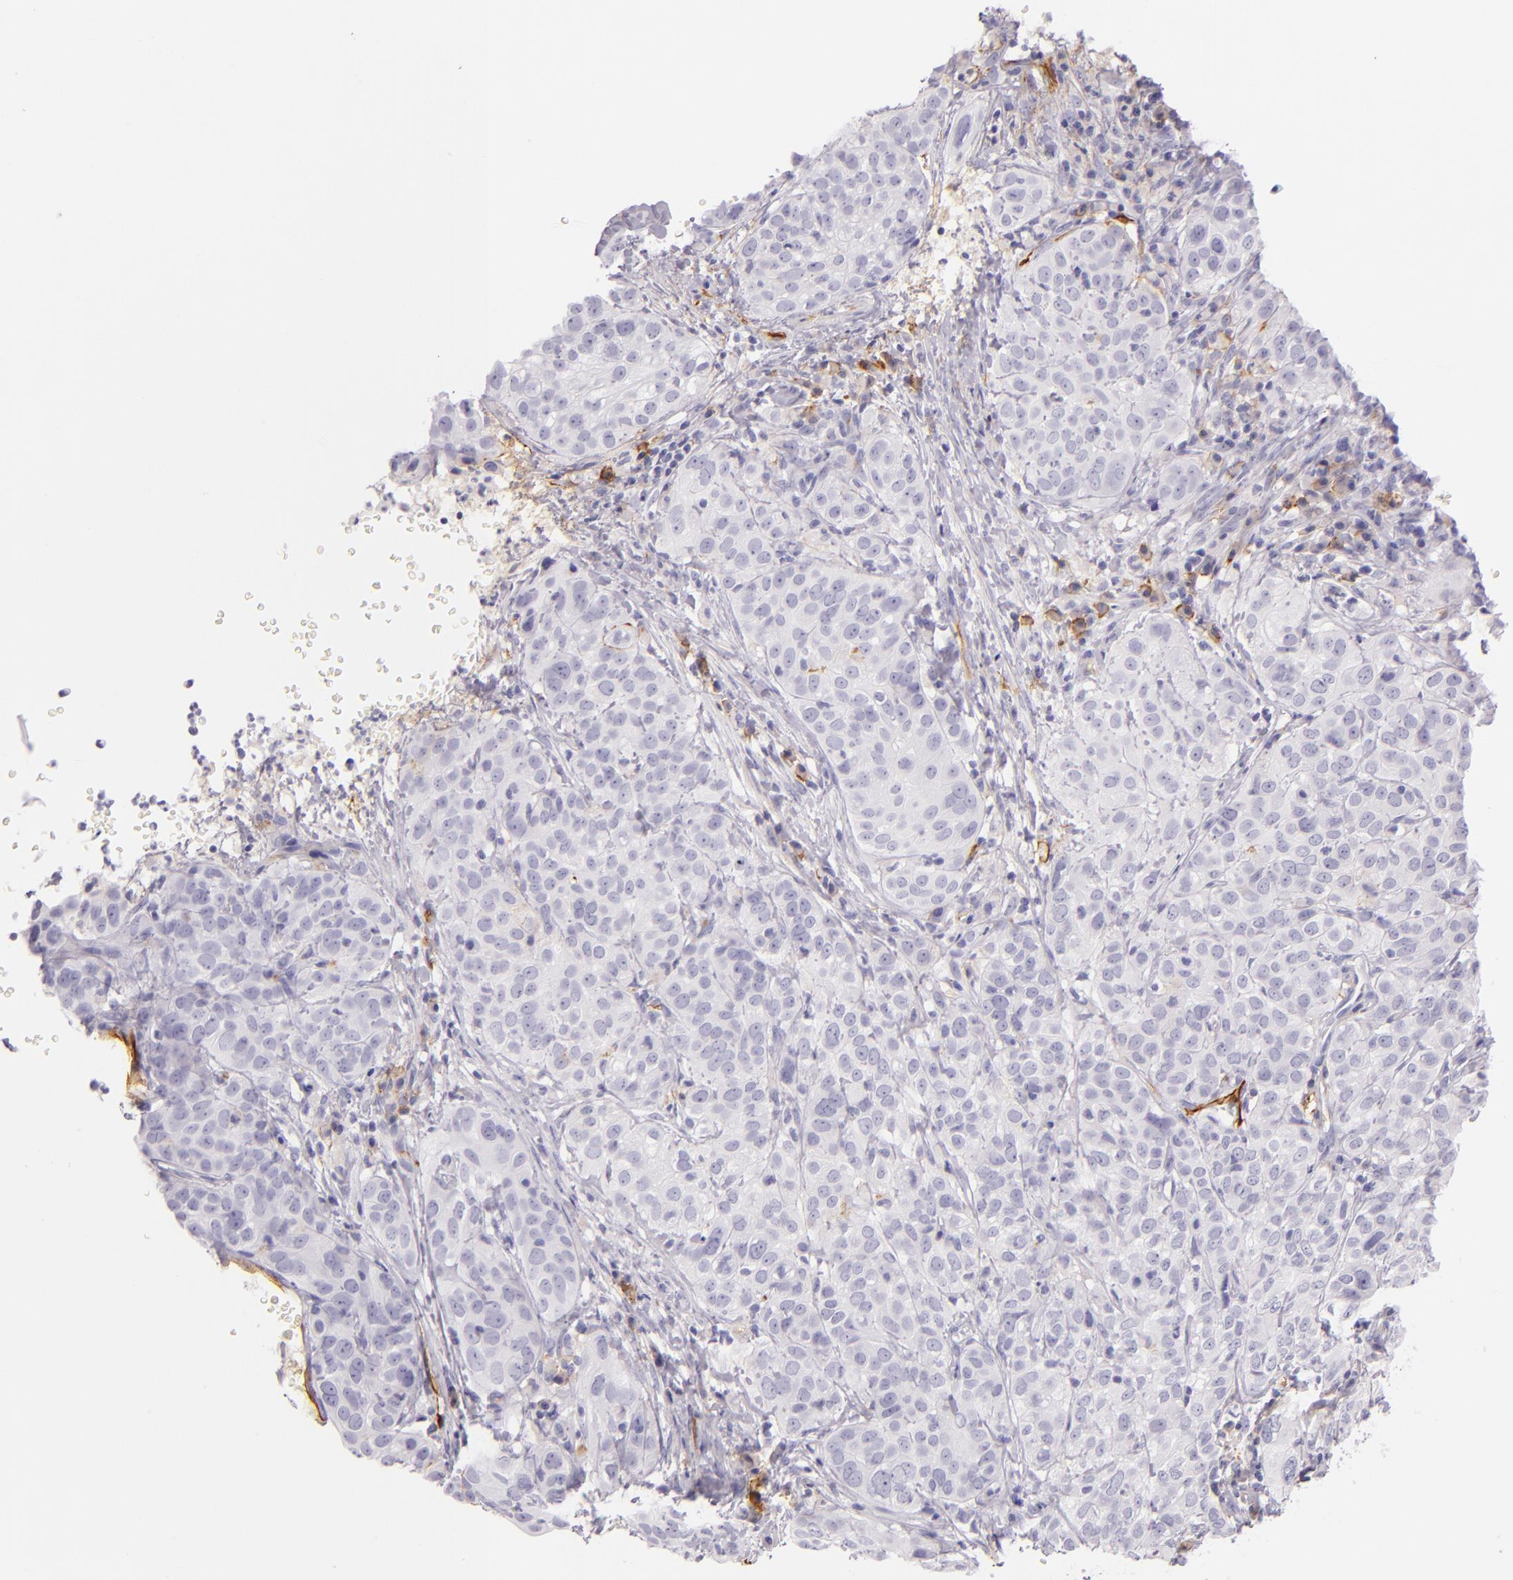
{"staining": {"intensity": "negative", "quantity": "none", "location": "none"}, "tissue": "cervical cancer", "cell_type": "Tumor cells", "image_type": "cancer", "snomed": [{"axis": "morphology", "description": "Squamous cell carcinoma, NOS"}, {"axis": "topography", "description": "Cervix"}], "caption": "IHC image of human cervical cancer stained for a protein (brown), which displays no staining in tumor cells.", "gene": "ICAM1", "patient": {"sex": "female", "age": 38}}